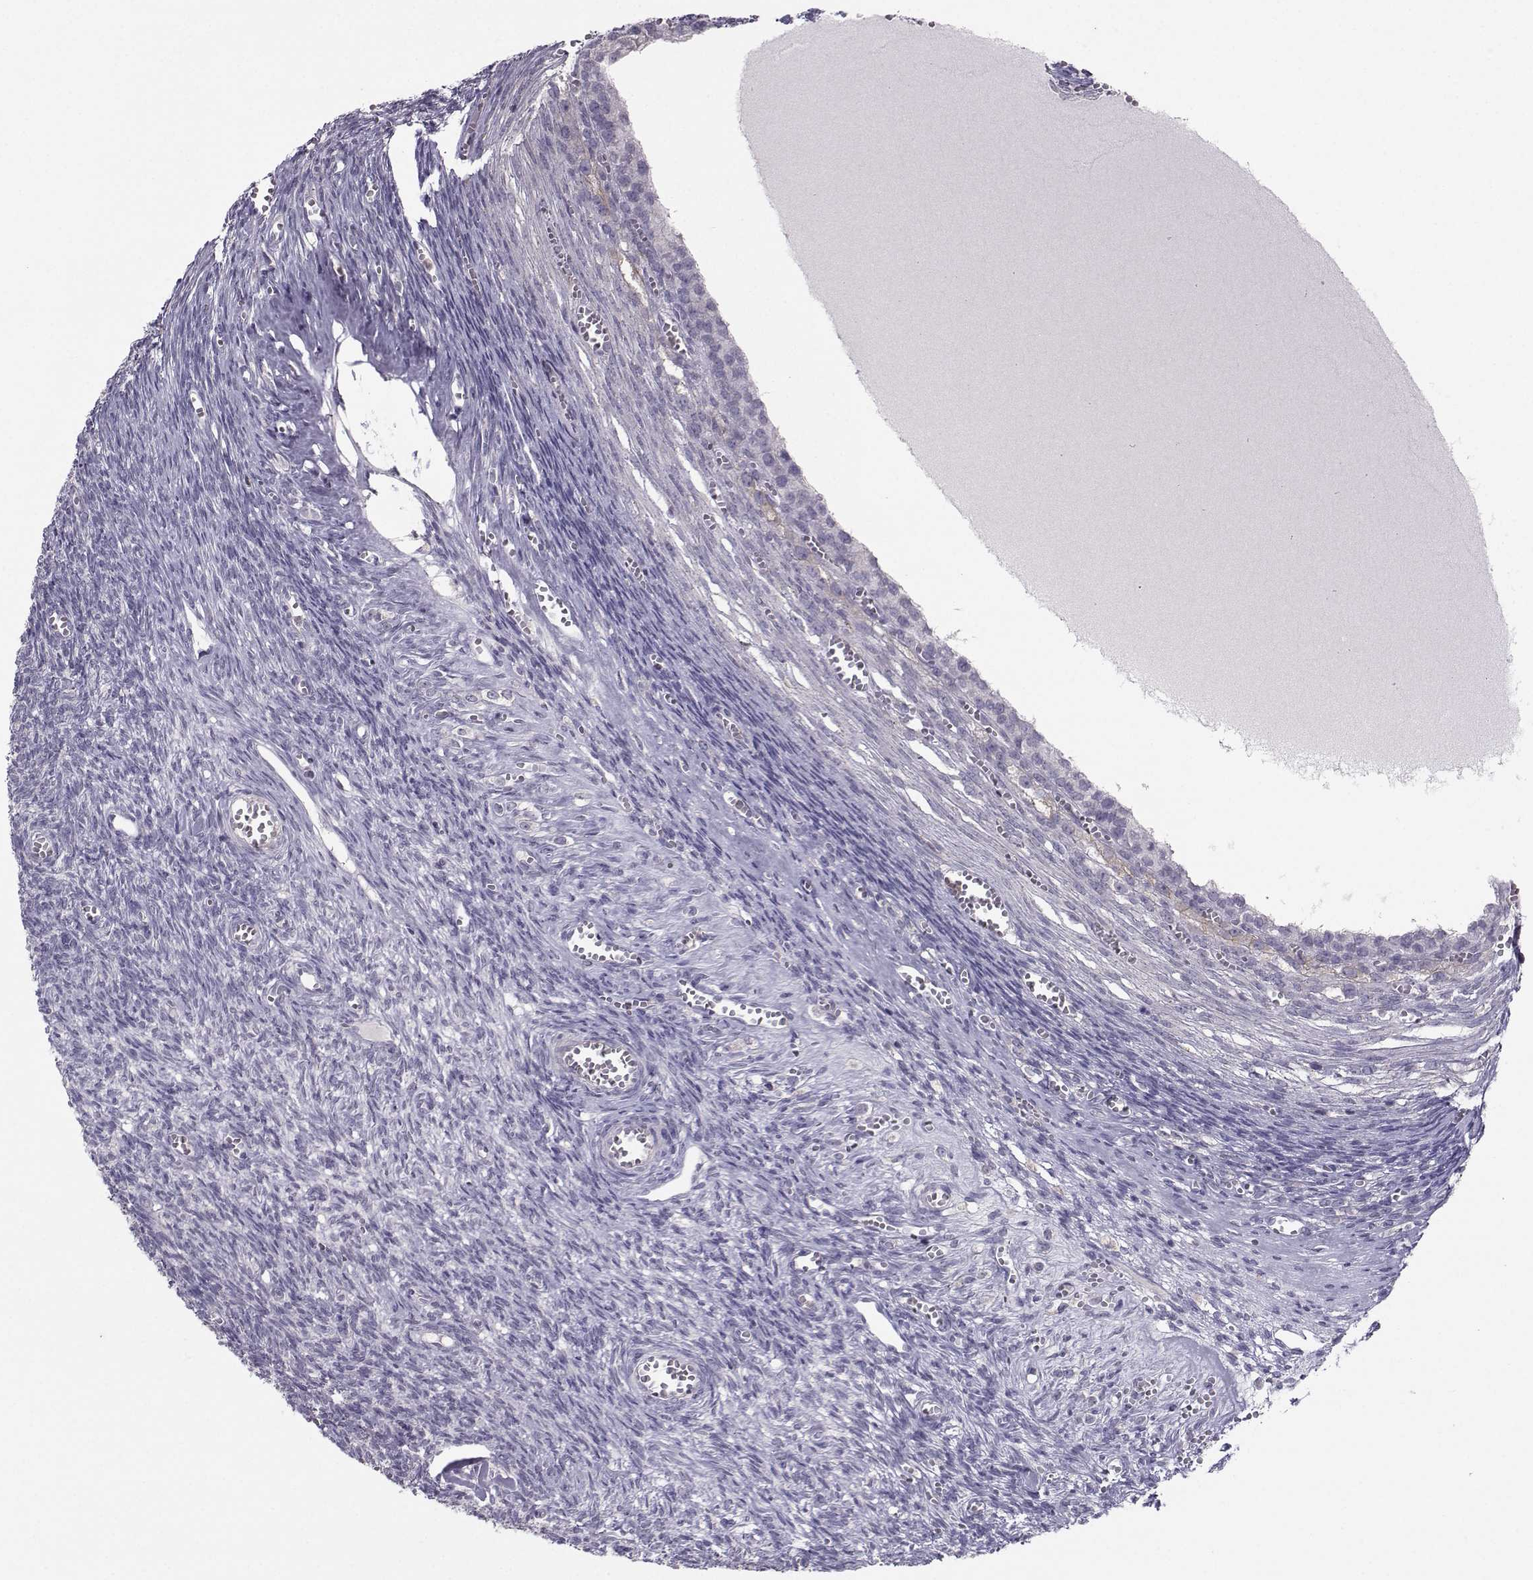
{"staining": {"intensity": "weak", "quantity": "25%-75%", "location": "cytoplasmic/membranous"}, "tissue": "ovary", "cell_type": "Follicle cells", "image_type": "normal", "snomed": [{"axis": "morphology", "description": "Normal tissue, NOS"}, {"axis": "topography", "description": "Ovary"}], "caption": "Follicle cells demonstrate low levels of weak cytoplasmic/membranous staining in approximately 25%-75% of cells in benign ovary.", "gene": "FCAMR", "patient": {"sex": "female", "age": 43}}